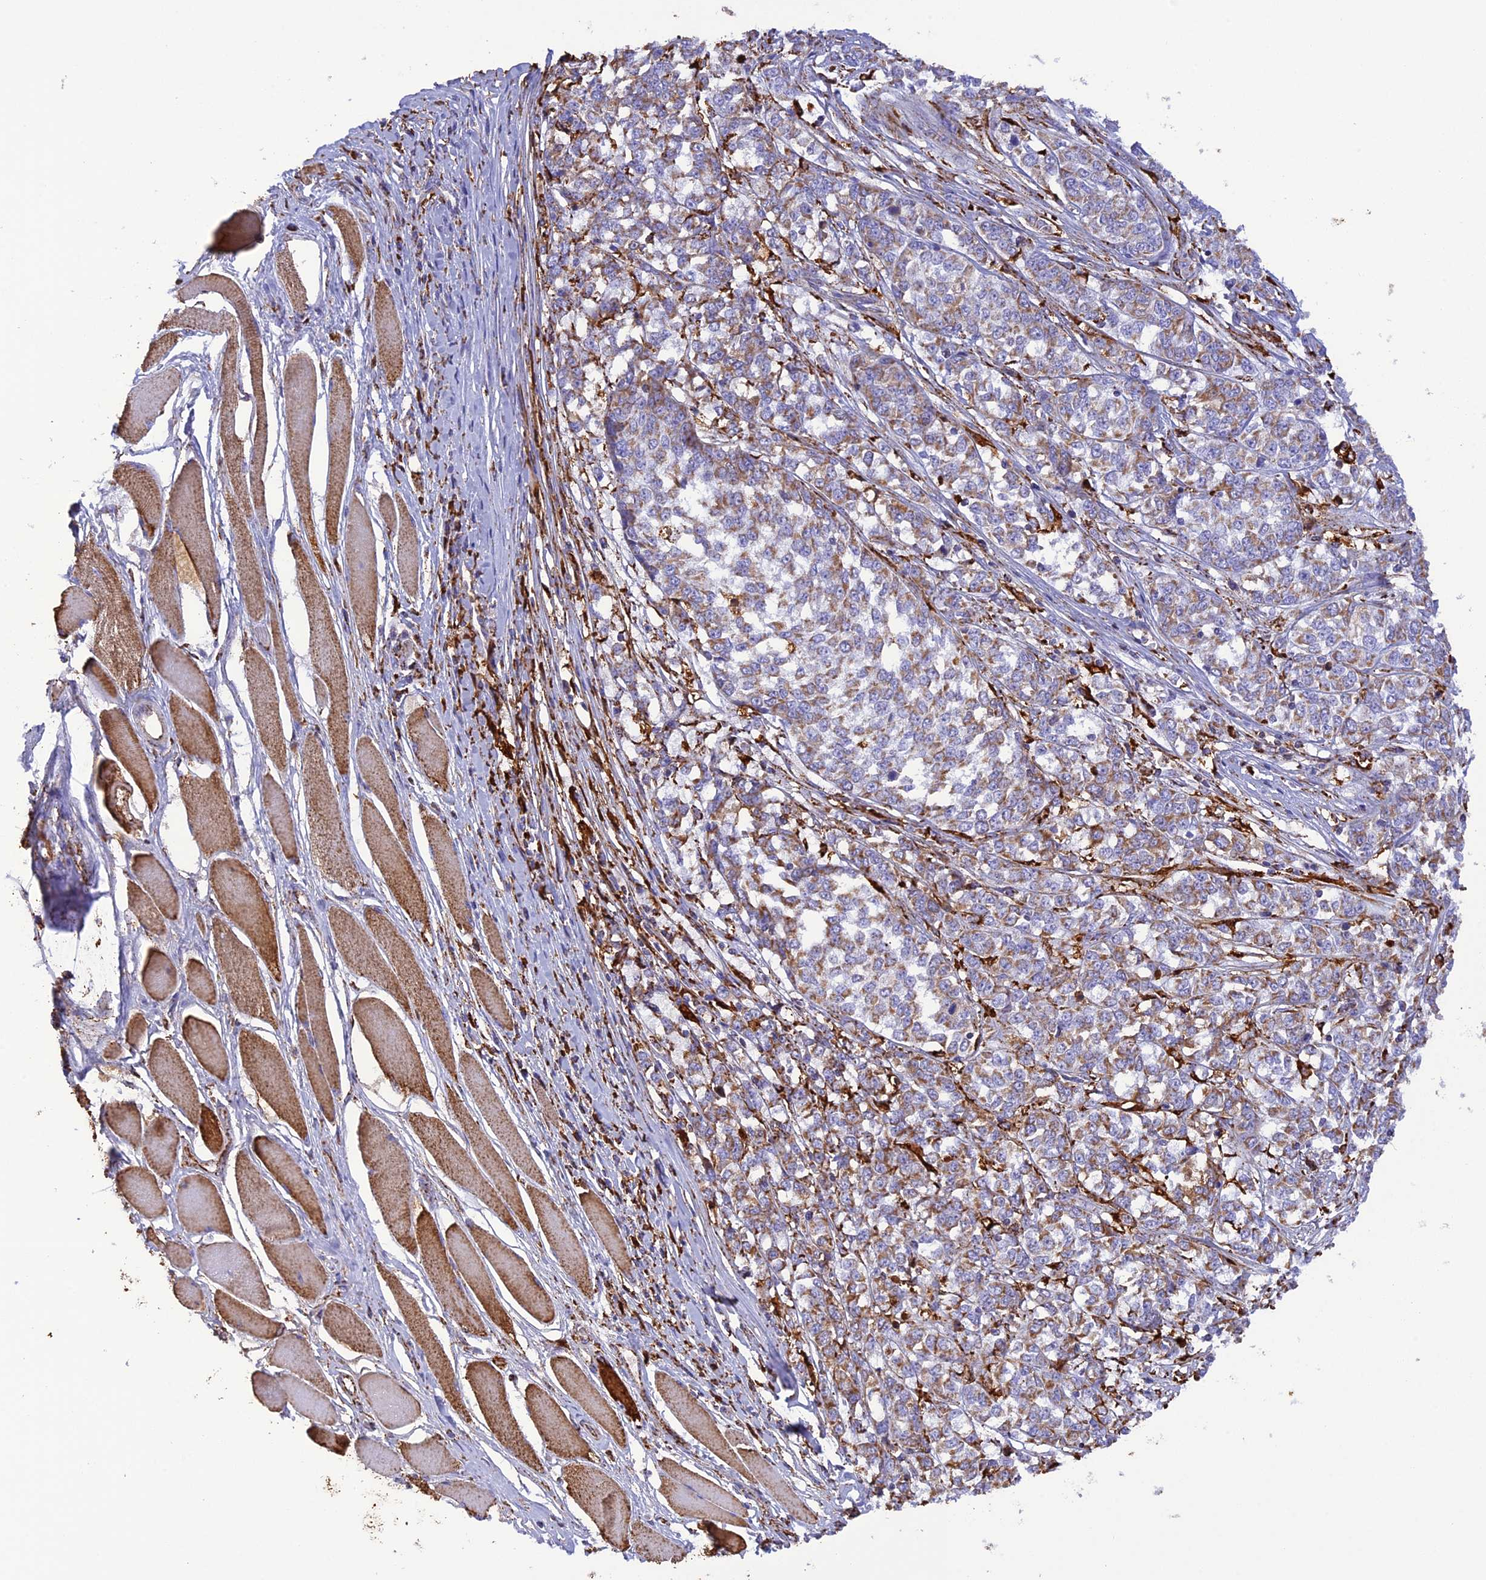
{"staining": {"intensity": "moderate", "quantity": "25%-75%", "location": "cytoplasmic/membranous"}, "tissue": "melanoma", "cell_type": "Tumor cells", "image_type": "cancer", "snomed": [{"axis": "morphology", "description": "Malignant melanoma, NOS"}, {"axis": "topography", "description": "Skin"}], "caption": "Immunohistochemical staining of human malignant melanoma demonstrates medium levels of moderate cytoplasmic/membranous protein expression in approximately 25%-75% of tumor cells. The staining was performed using DAB, with brown indicating positive protein expression. Nuclei are stained blue with hematoxylin.", "gene": "KCNG1", "patient": {"sex": "female", "age": 72}}